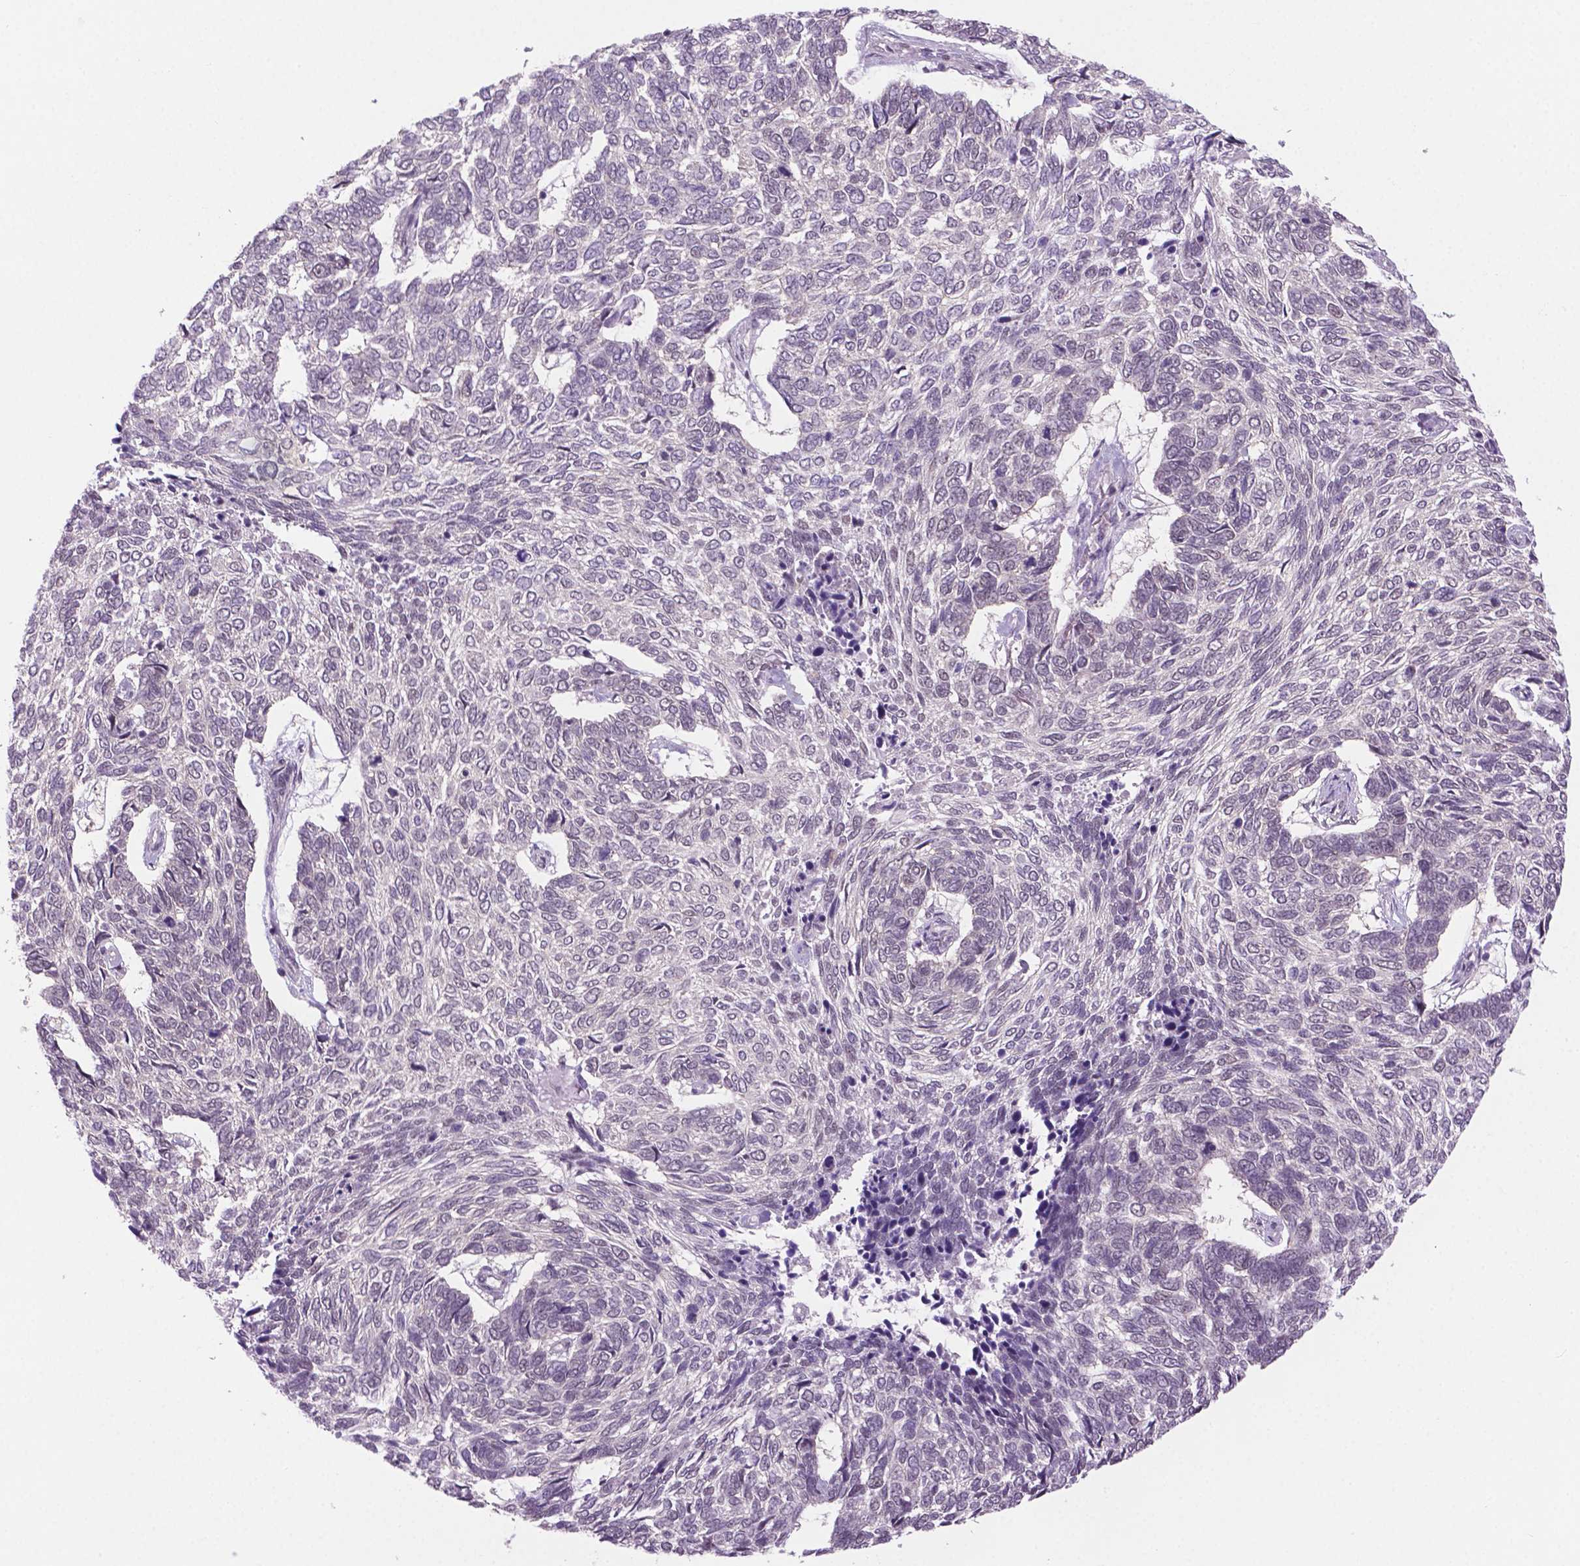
{"staining": {"intensity": "negative", "quantity": "none", "location": "none"}, "tissue": "skin cancer", "cell_type": "Tumor cells", "image_type": "cancer", "snomed": [{"axis": "morphology", "description": "Basal cell carcinoma"}, {"axis": "topography", "description": "Skin"}], "caption": "Immunohistochemical staining of skin cancer (basal cell carcinoma) displays no significant positivity in tumor cells.", "gene": "PHAX", "patient": {"sex": "female", "age": 65}}